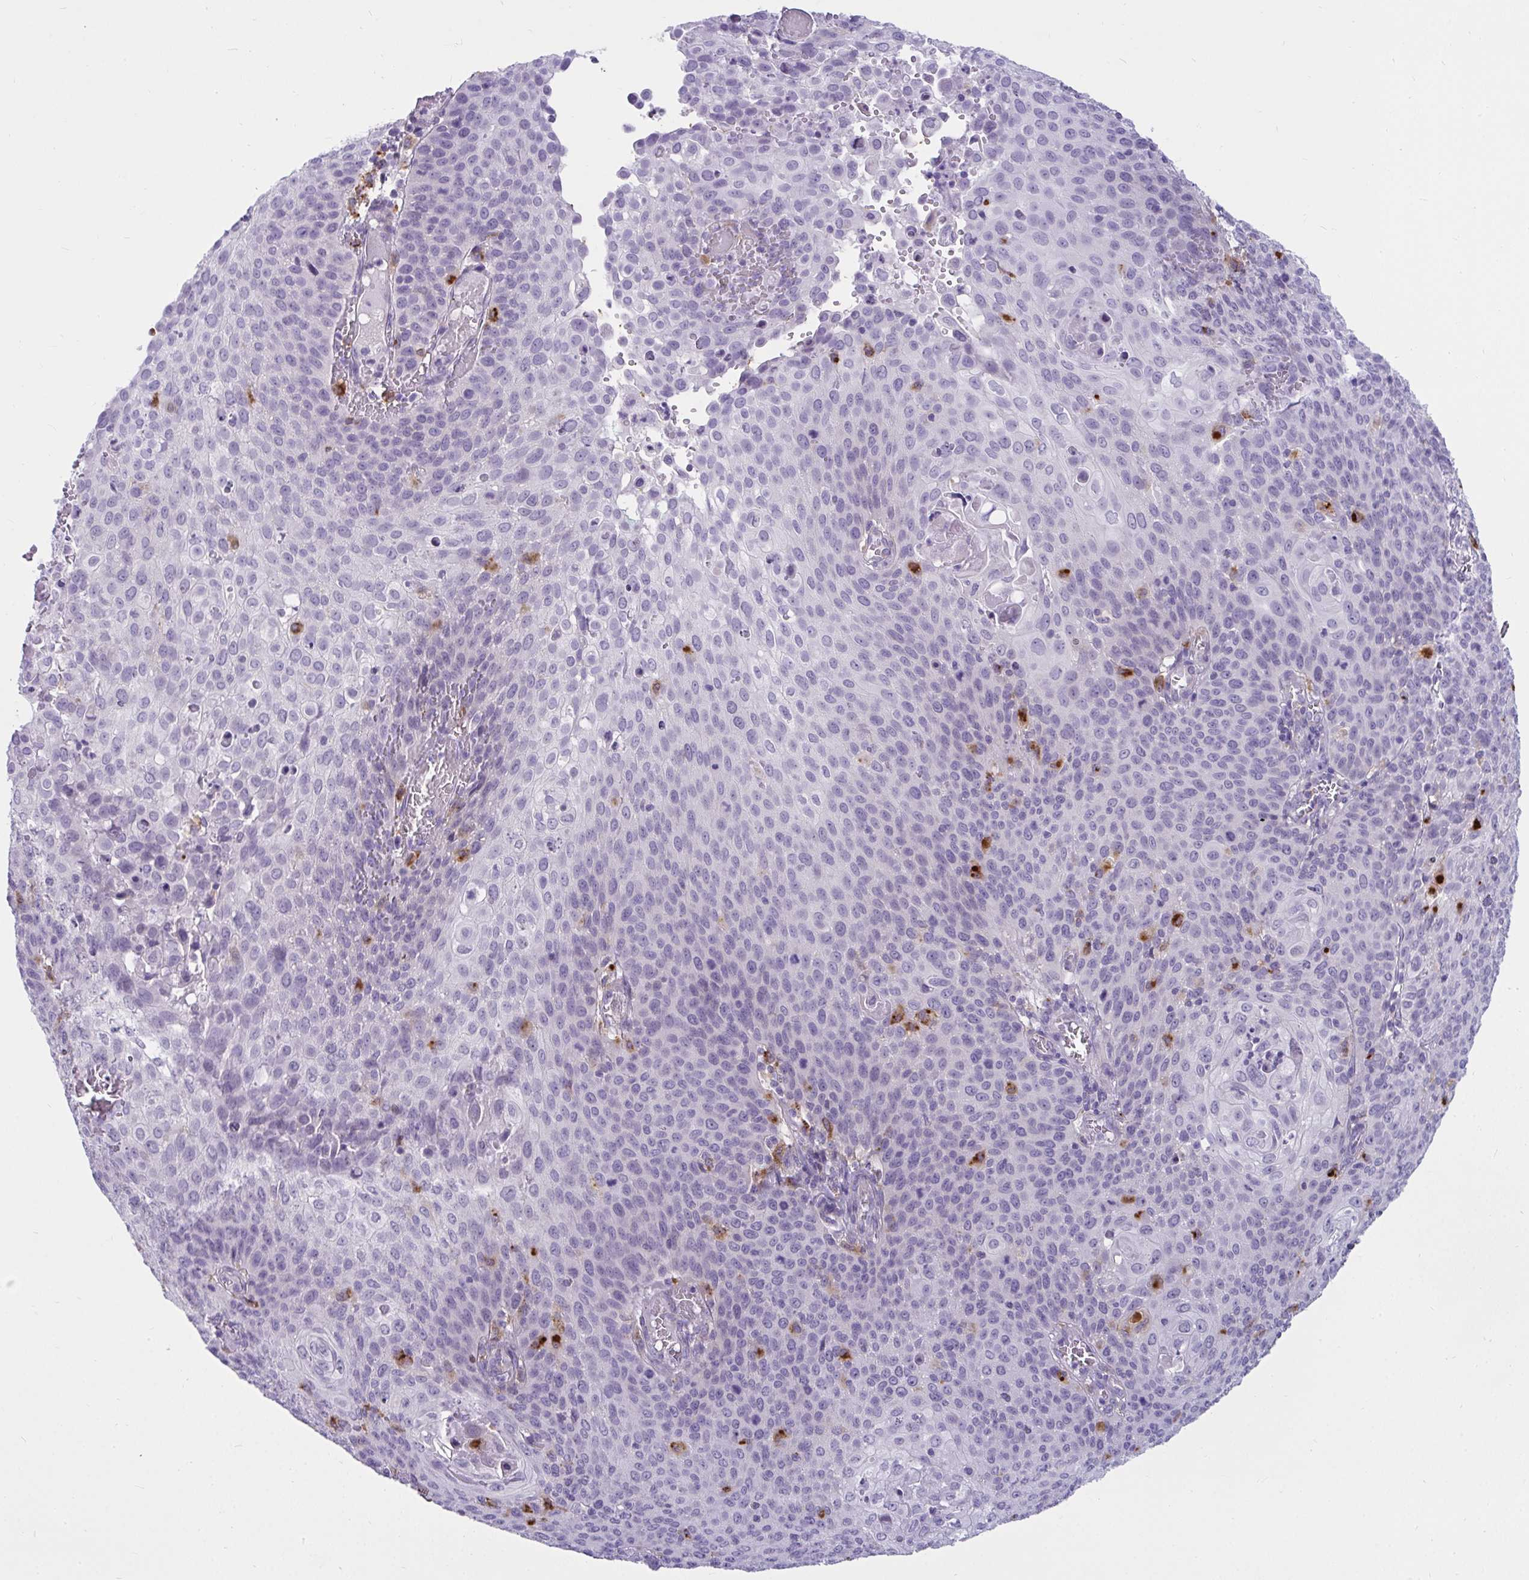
{"staining": {"intensity": "negative", "quantity": "none", "location": "none"}, "tissue": "cervical cancer", "cell_type": "Tumor cells", "image_type": "cancer", "snomed": [{"axis": "morphology", "description": "Squamous cell carcinoma, NOS"}, {"axis": "topography", "description": "Cervix"}], "caption": "IHC of human cervical cancer (squamous cell carcinoma) reveals no positivity in tumor cells.", "gene": "CTSZ", "patient": {"sex": "female", "age": 65}}